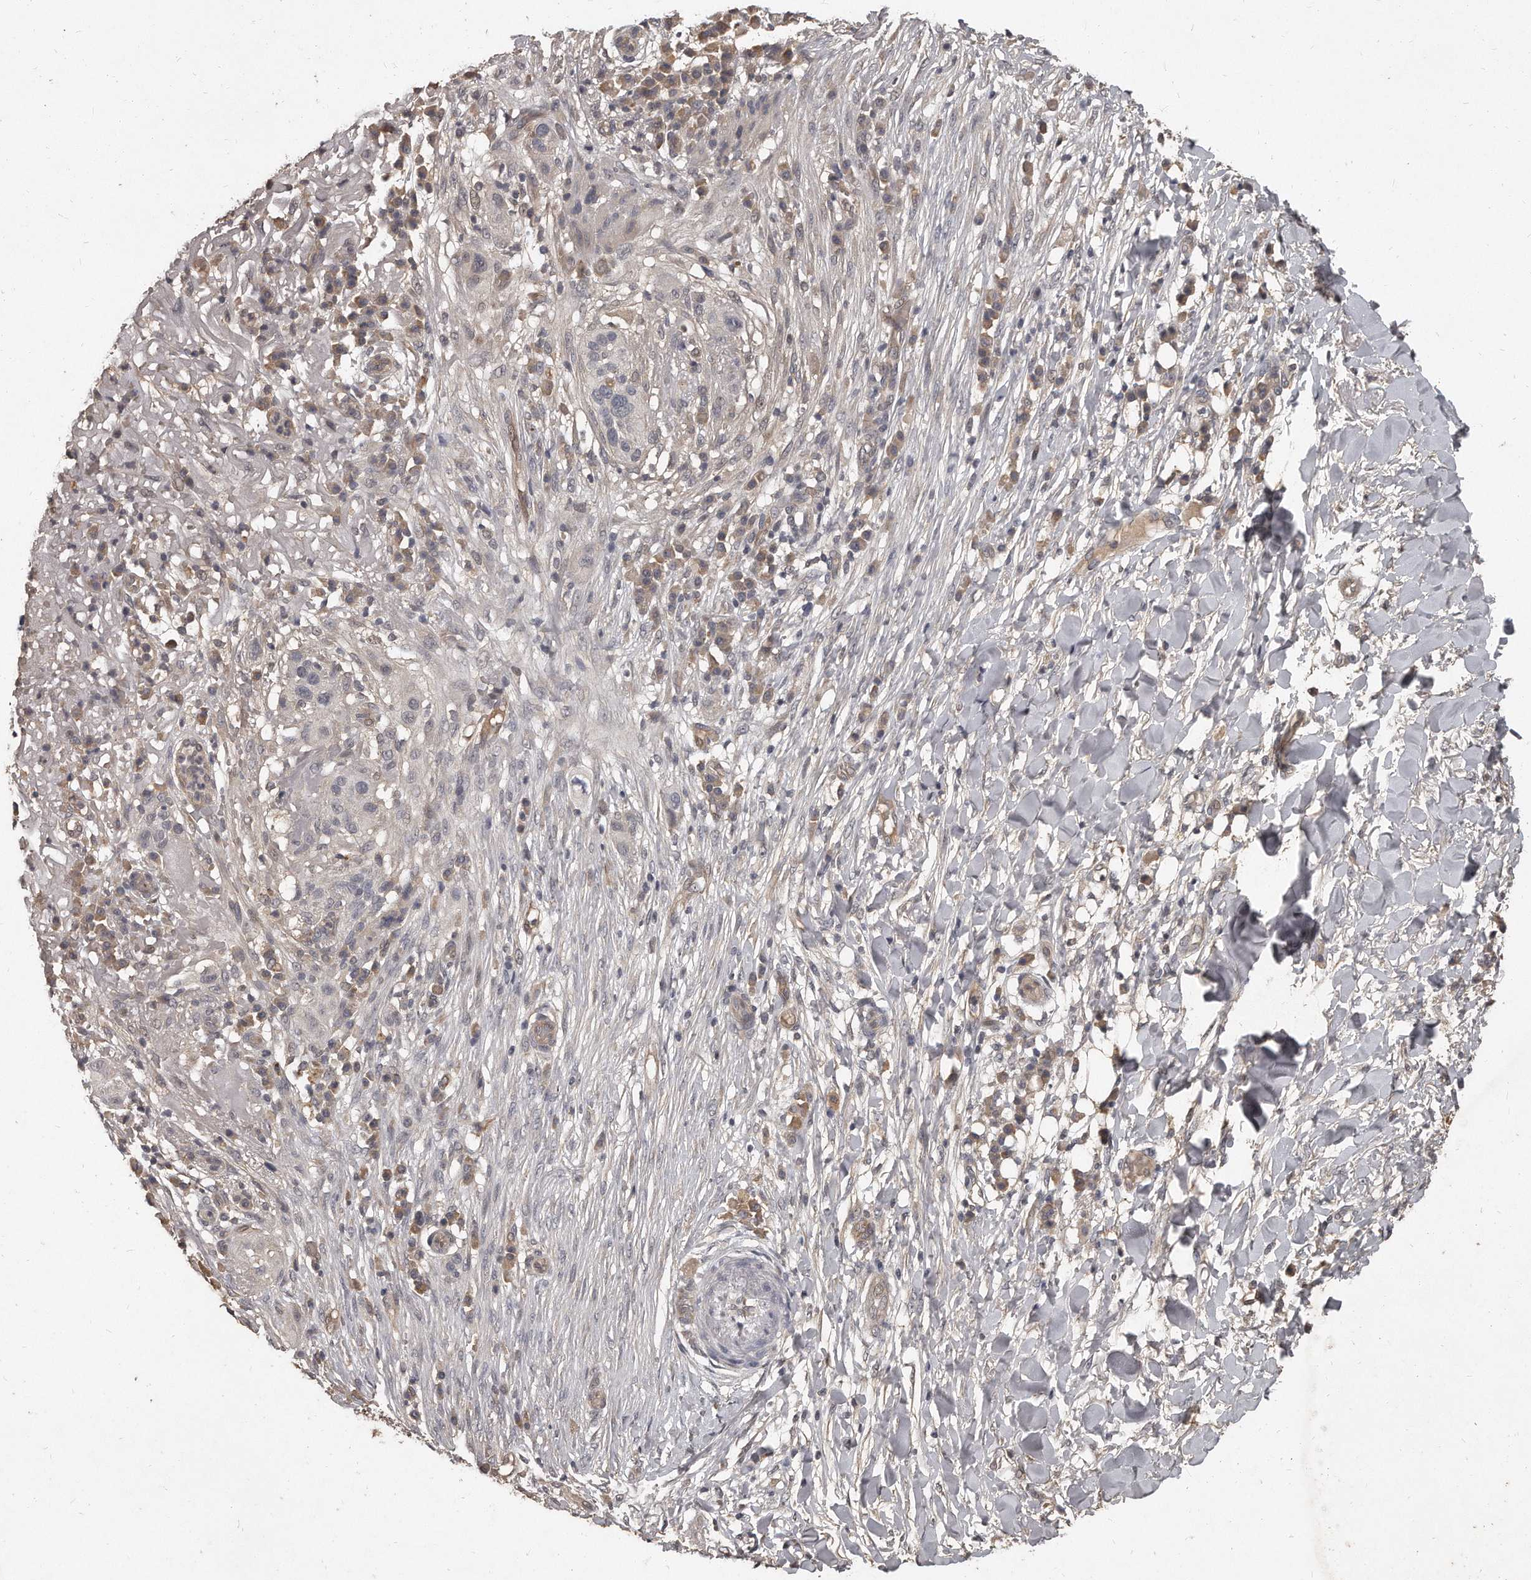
{"staining": {"intensity": "negative", "quantity": "none", "location": "none"}, "tissue": "skin cancer", "cell_type": "Tumor cells", "image_type": "cancer", "snomed": [{"axis": "morphology", "description": "Normal tissue, NOS"}, {"axis": "morphology", "description": "Squamous cell carcinoma, NOS"}, {"axis": "topography", "description": "Skin"}], "caption": "Protein analysis of squamous cell carcinoma (skin) exhibits no significant expression in tumor cells.", "gene": "GRB10", "patient": {"sex": "female", "age": 96}}